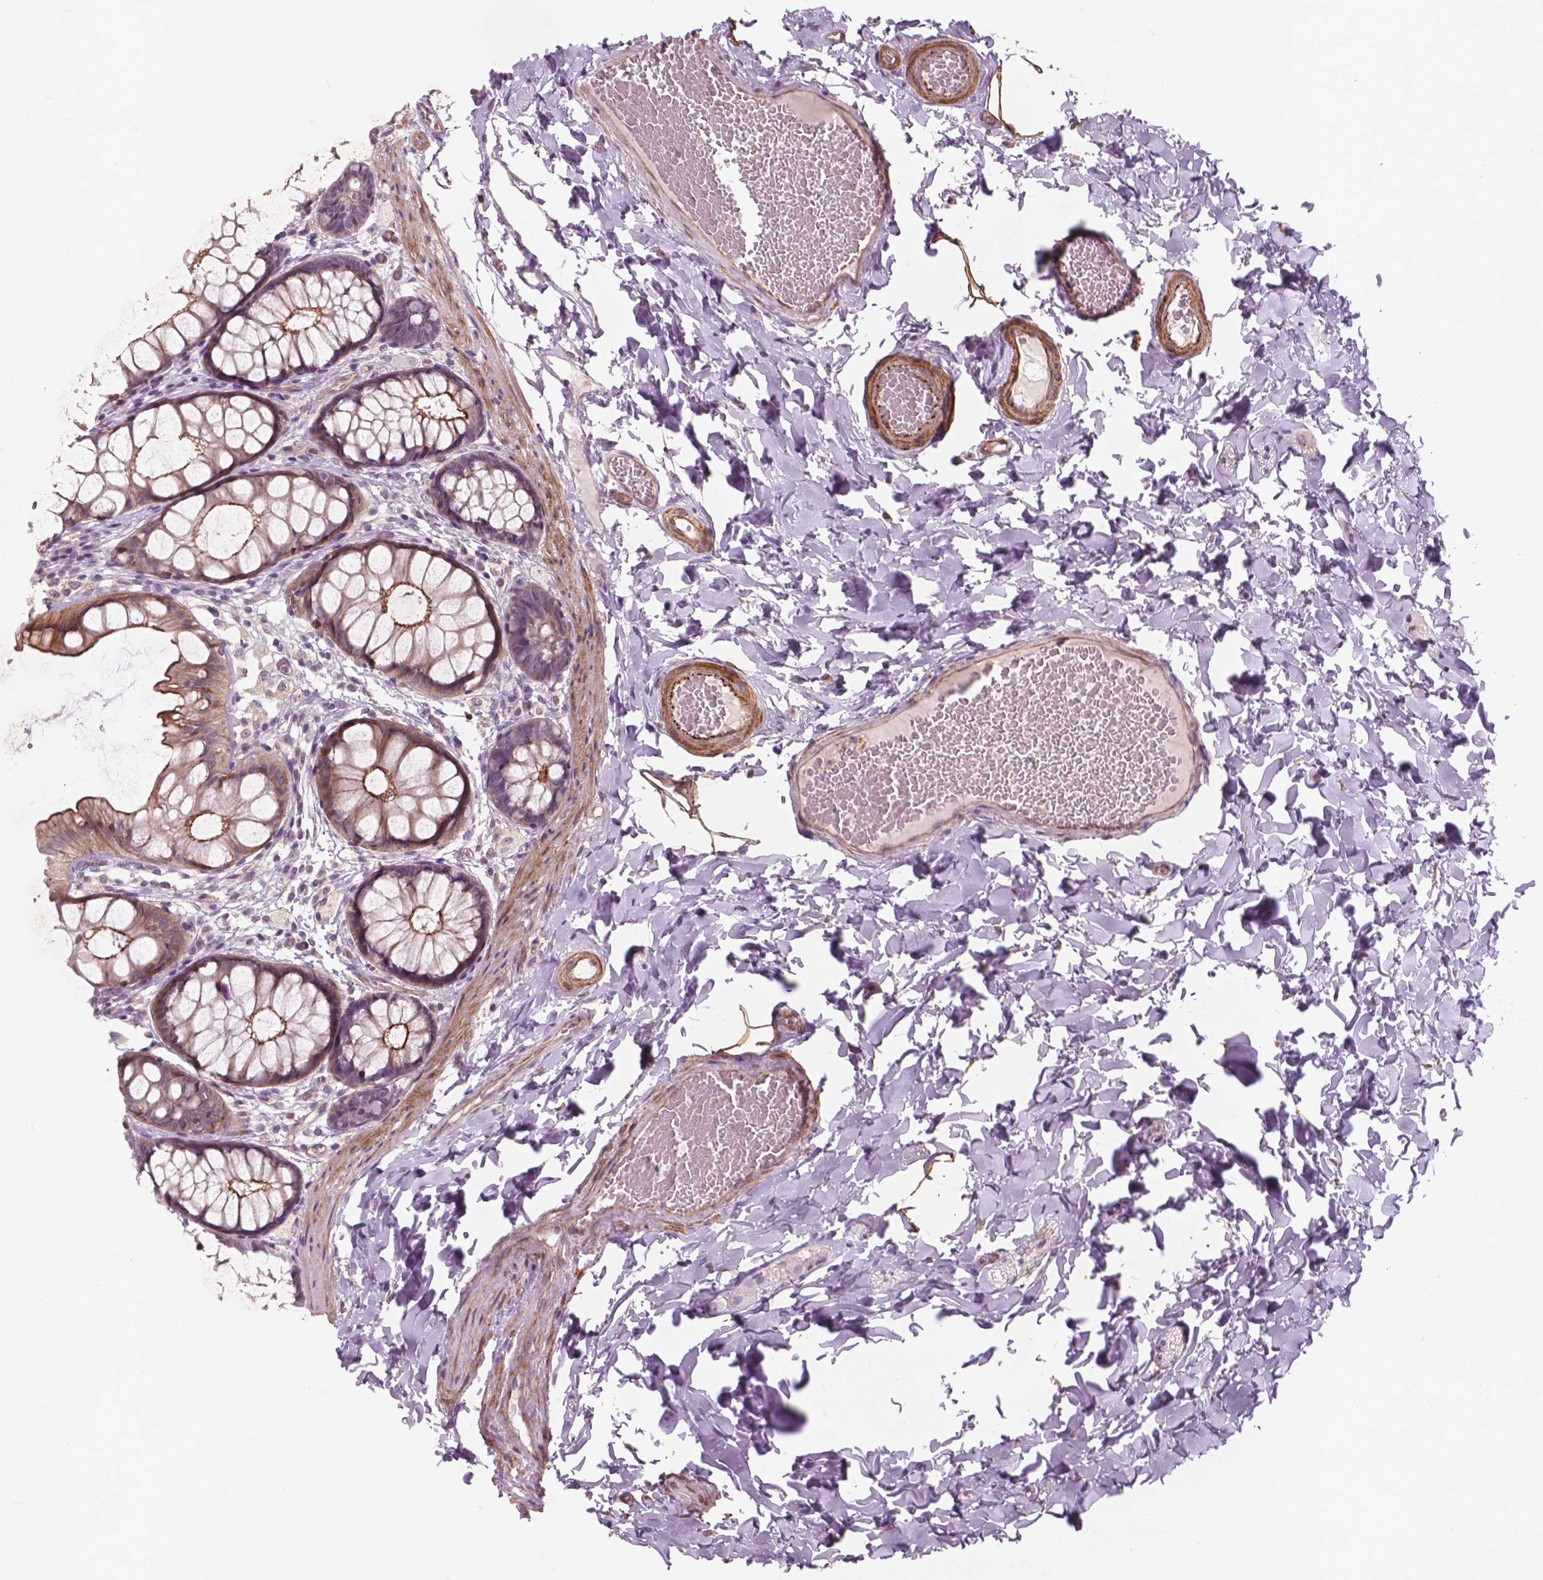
{"staining": {"intensity": "moderate", "quantity": ">75%", "location": "cytoplasmic/membranous"}, "tissue": "colon", "cell_type": "Endothelial cells", "image_type": "normal", "snomed": [{"axis": "morphology", "description": "Normal tissue, NOS"}, {"axis": "topography", "description": "Colon"}], "caption": "Protein expression analysis of normal colon shows moderate cytoplasmic/membranous staining in about >75% of endothelial cells. The staining is performed using DAB brown chromogen to label protein expression. The nuclei are counter-stained blue using hematoxylin.", "gene": "RFPL4B", "patient": {"sex": "male", "age": 47}}